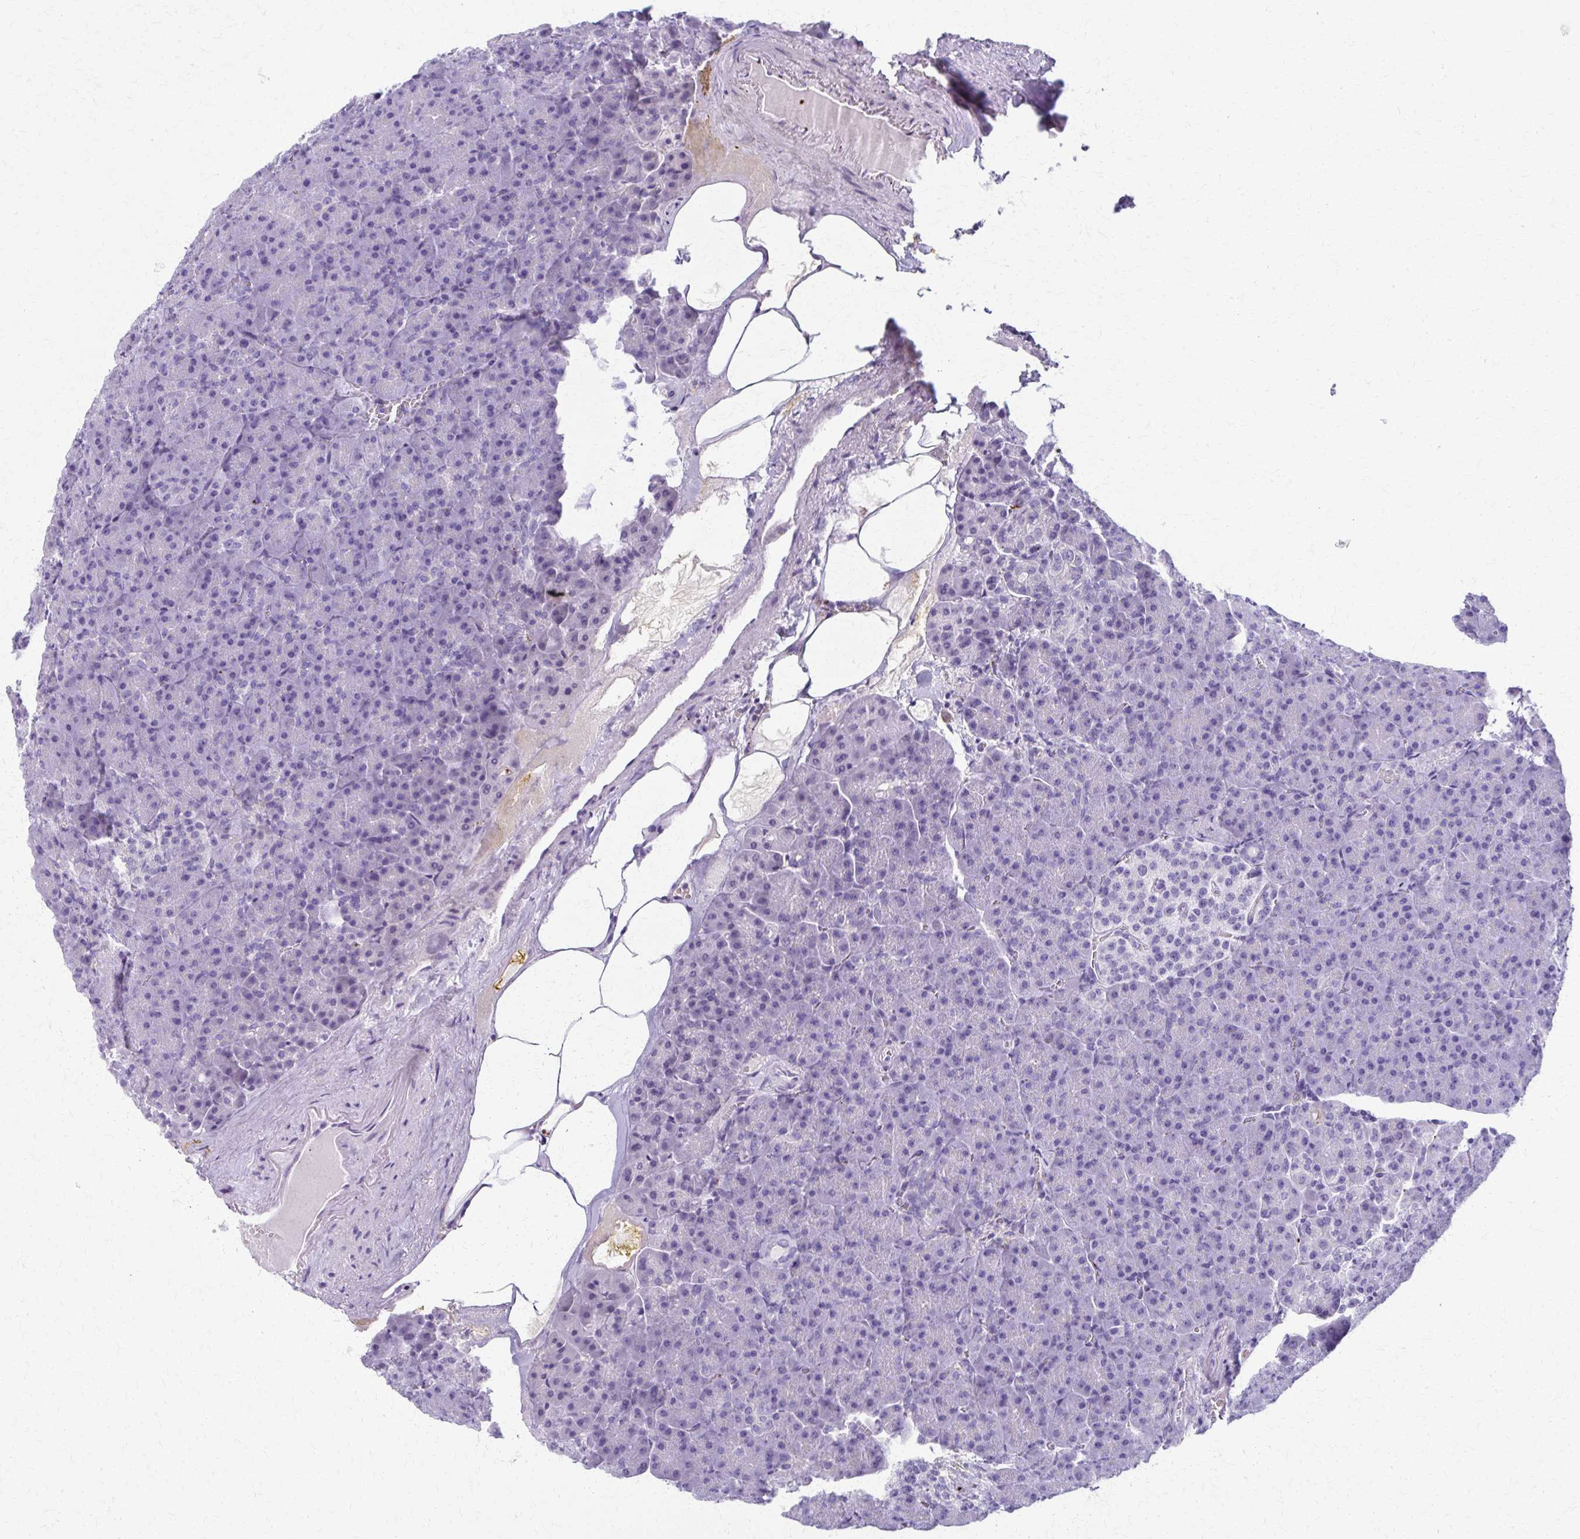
{"staining": {"intensity": "negative", "quantity": "none", "location": "none"}, "tissue": "pancreas", "cell_type": "Exocrine glandular cells", "image_type": "normal", "snomed": [{"axis": "morphology", "description": "Normal tissue, NOS"}, {"axis": "topography", "description": "Pancreas"}], "caption": "A high-resolution image shows immunohistochemistry staining of normal pancreas, which shows no significant expression in exocrine glandular cells. Nuclei are stained in blue.", "gene": "TMEM60", "patient": {"sex": "female", "age": 74}}